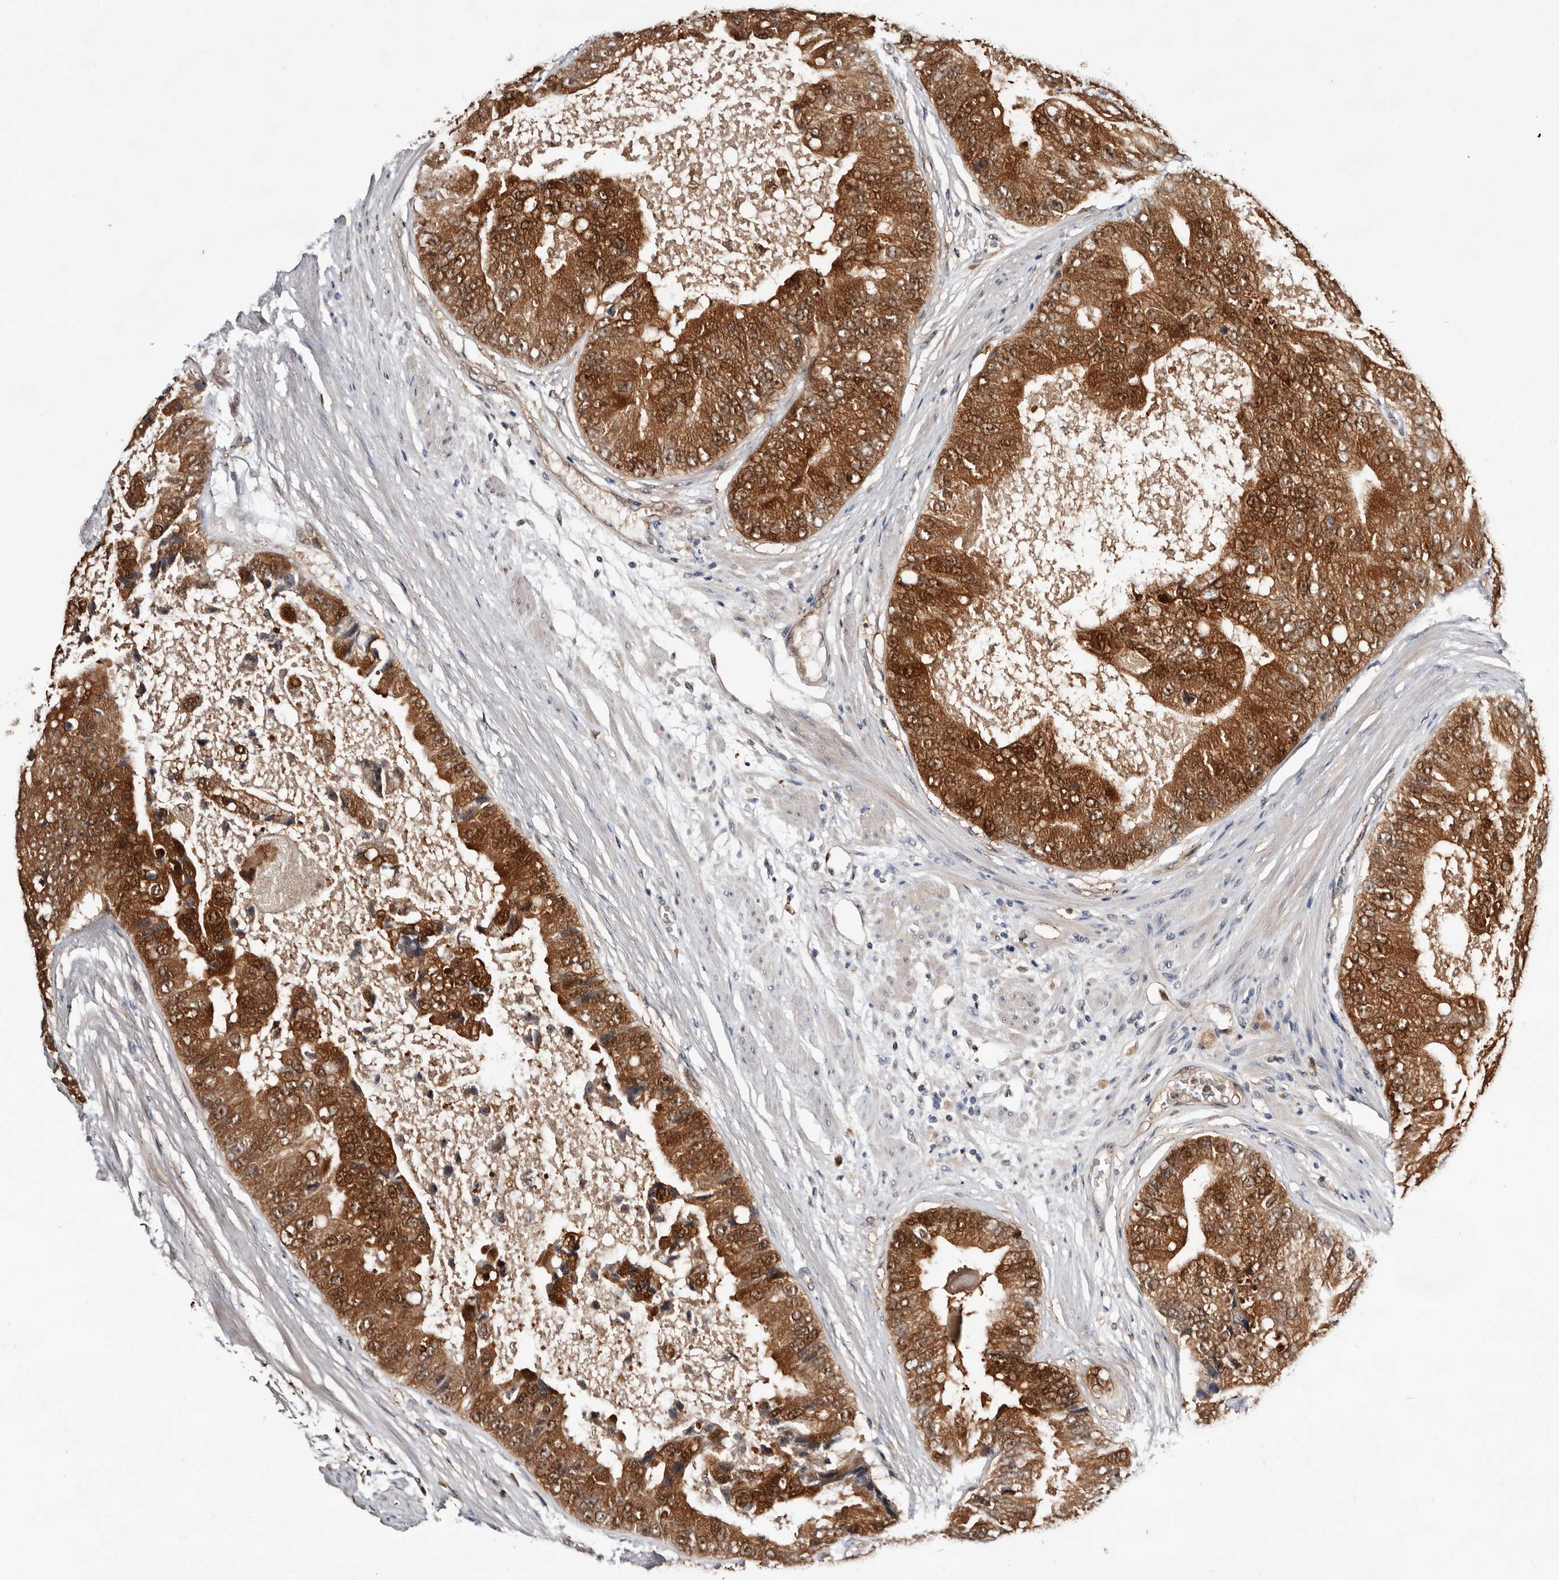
{"staining": {"intensity": "strong", "quantity": ">75%", "location": "cytoplasmic/membranous,nuclear"}, "tissue": "prostate cancer", "cell_type": "Tumor cells", "image_type": "cancer", "snomed": [{"axis": "morphology", "description": "Adenocarcinoma, High grade"}, {"axis": "topography", "description": "Prostate"}], "caption": "Immunohistochemical staining of prostate high-grade adenocarcinoma shows strong cytoplasmic/membranous and nuclear protein expression in approximately >75% of tumor cells. (brown staining indicates protein expression, while blue staining denotes nuclei).", "gene": "TP53I3", "patient": {"sex": "male", "age": 70}}